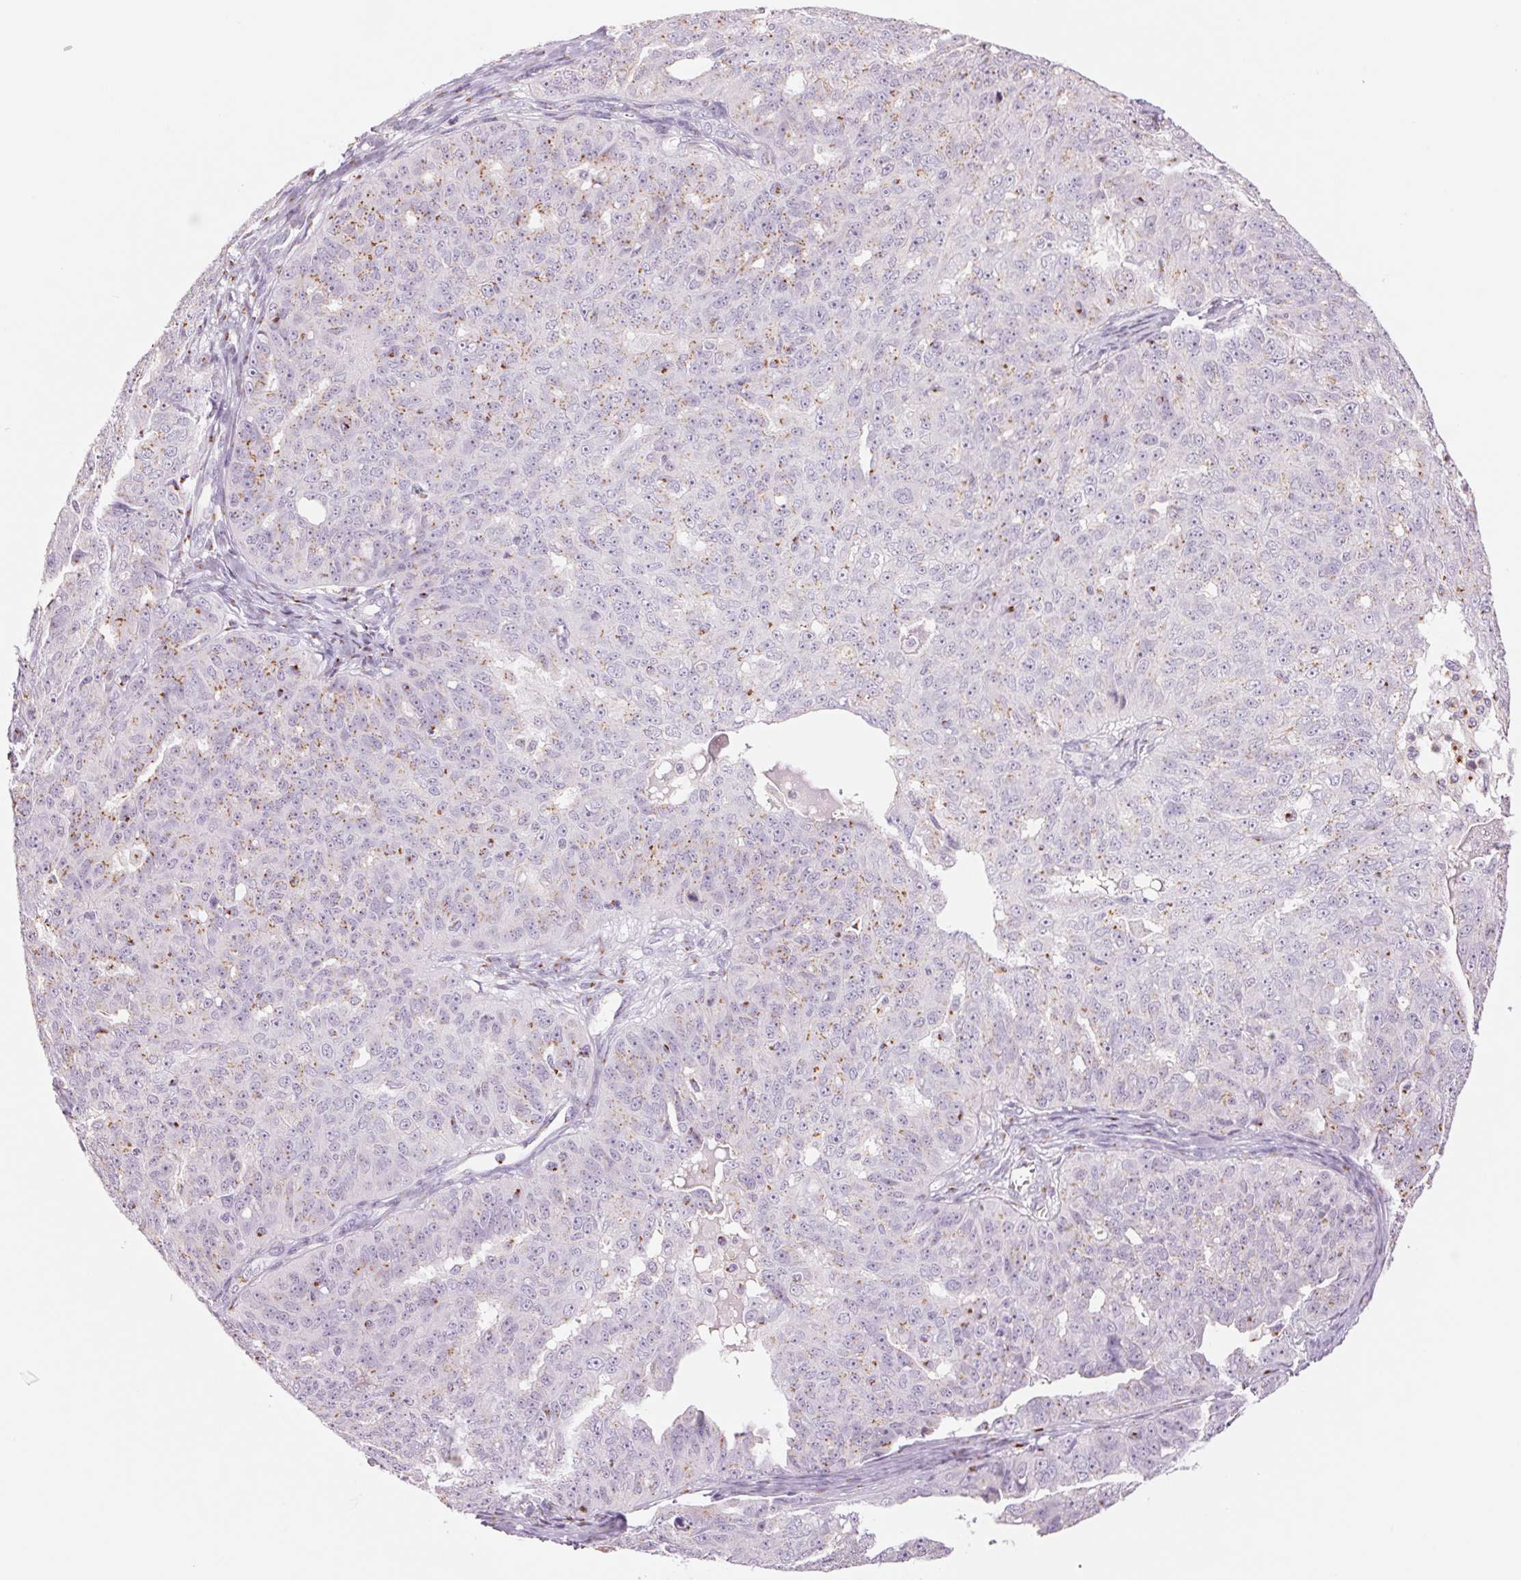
{"staining": {"intensity": "weak", "quantity": "<25%", "location": "cytoplasmic/membranous"}, "tissue": "ovarian cancer", "cell_type": "Tumor cells", "image_type": "cancer", "snomed": [{"axis": "morphology", "description": "Carcinoma, endometroid"}, {"axis": "topography", "description": "Ovary"}], "caption": "Human ovarian cancer stained for a protein using immunohistochemistry (IHC) reveals no positivity in tumor cells.", "gene": "GALNT7", "patient": {"sex": "female", "age": 70}}